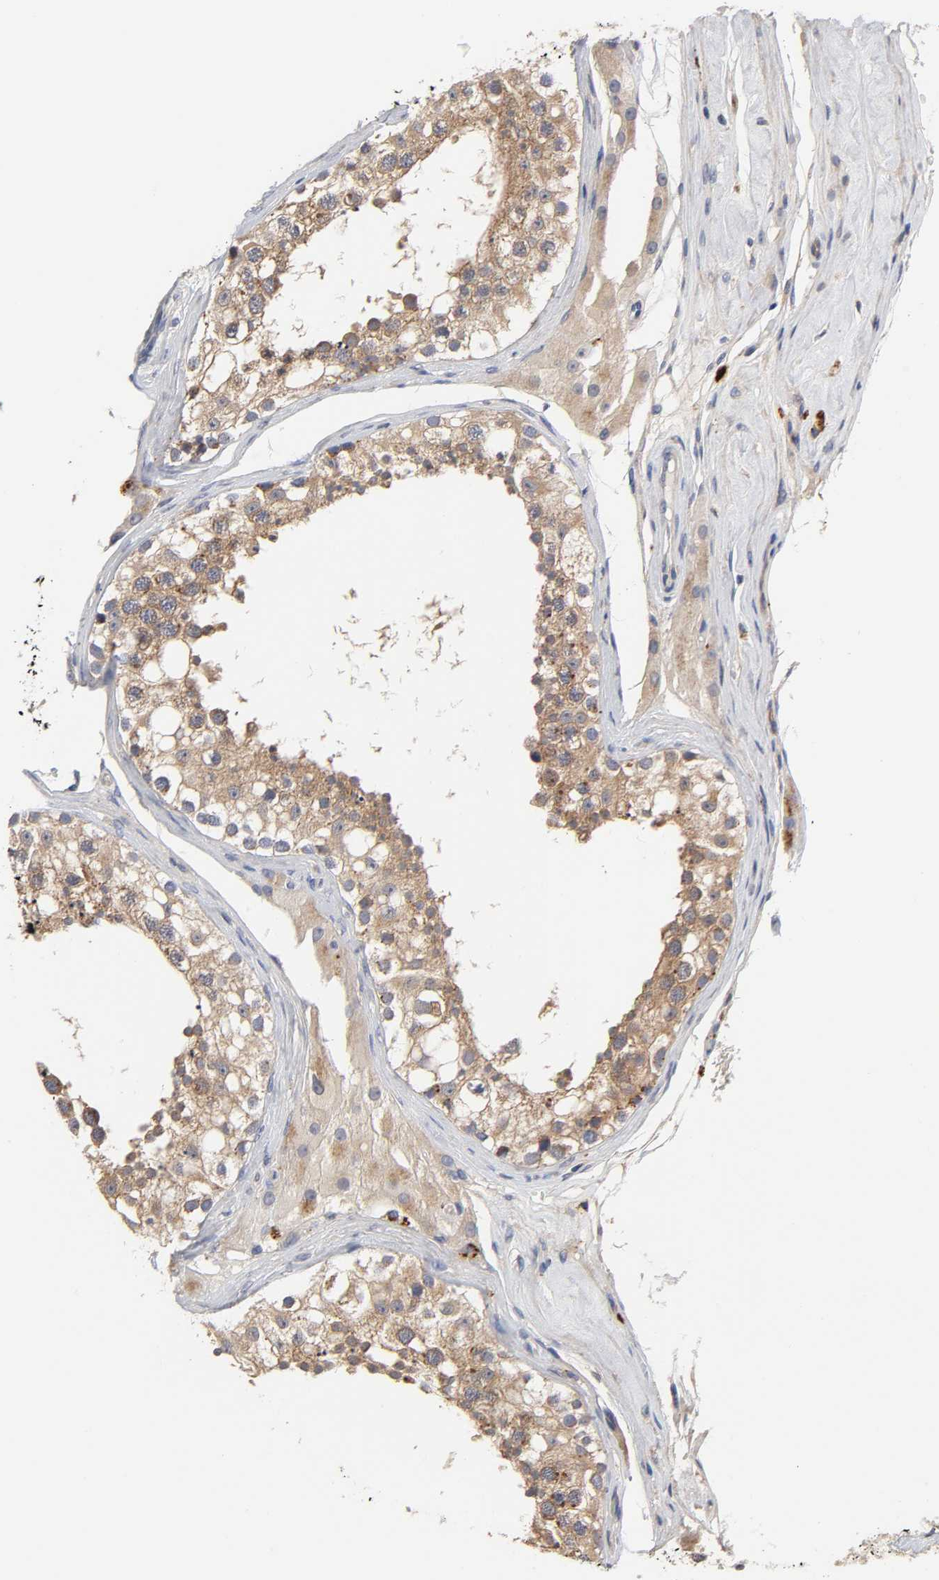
{"staining": {"intensity": "weak", "quantity": ">75%", "location": "cytoplasmic/membranous"}, "tissue": "testis", "cell_type": "Cells in seminiferous ducts", "image_type": "normal", "snomed": [{"axis": "morphology", "description": "Normal tissue, NOS"}, {"axis": "topography", "description": "Testis"}], "caption": "Weak cytoplasmic/membranous positivity is identified in about >75% of cells in seminiferous ducts in unremarkable testis. (DAB (3,3'-diaminobenzidine) = brown stain, brightfield microscopy at high magnification).", "gene": "C17orf75", "patient": {"sex": "male", "age": 68}}